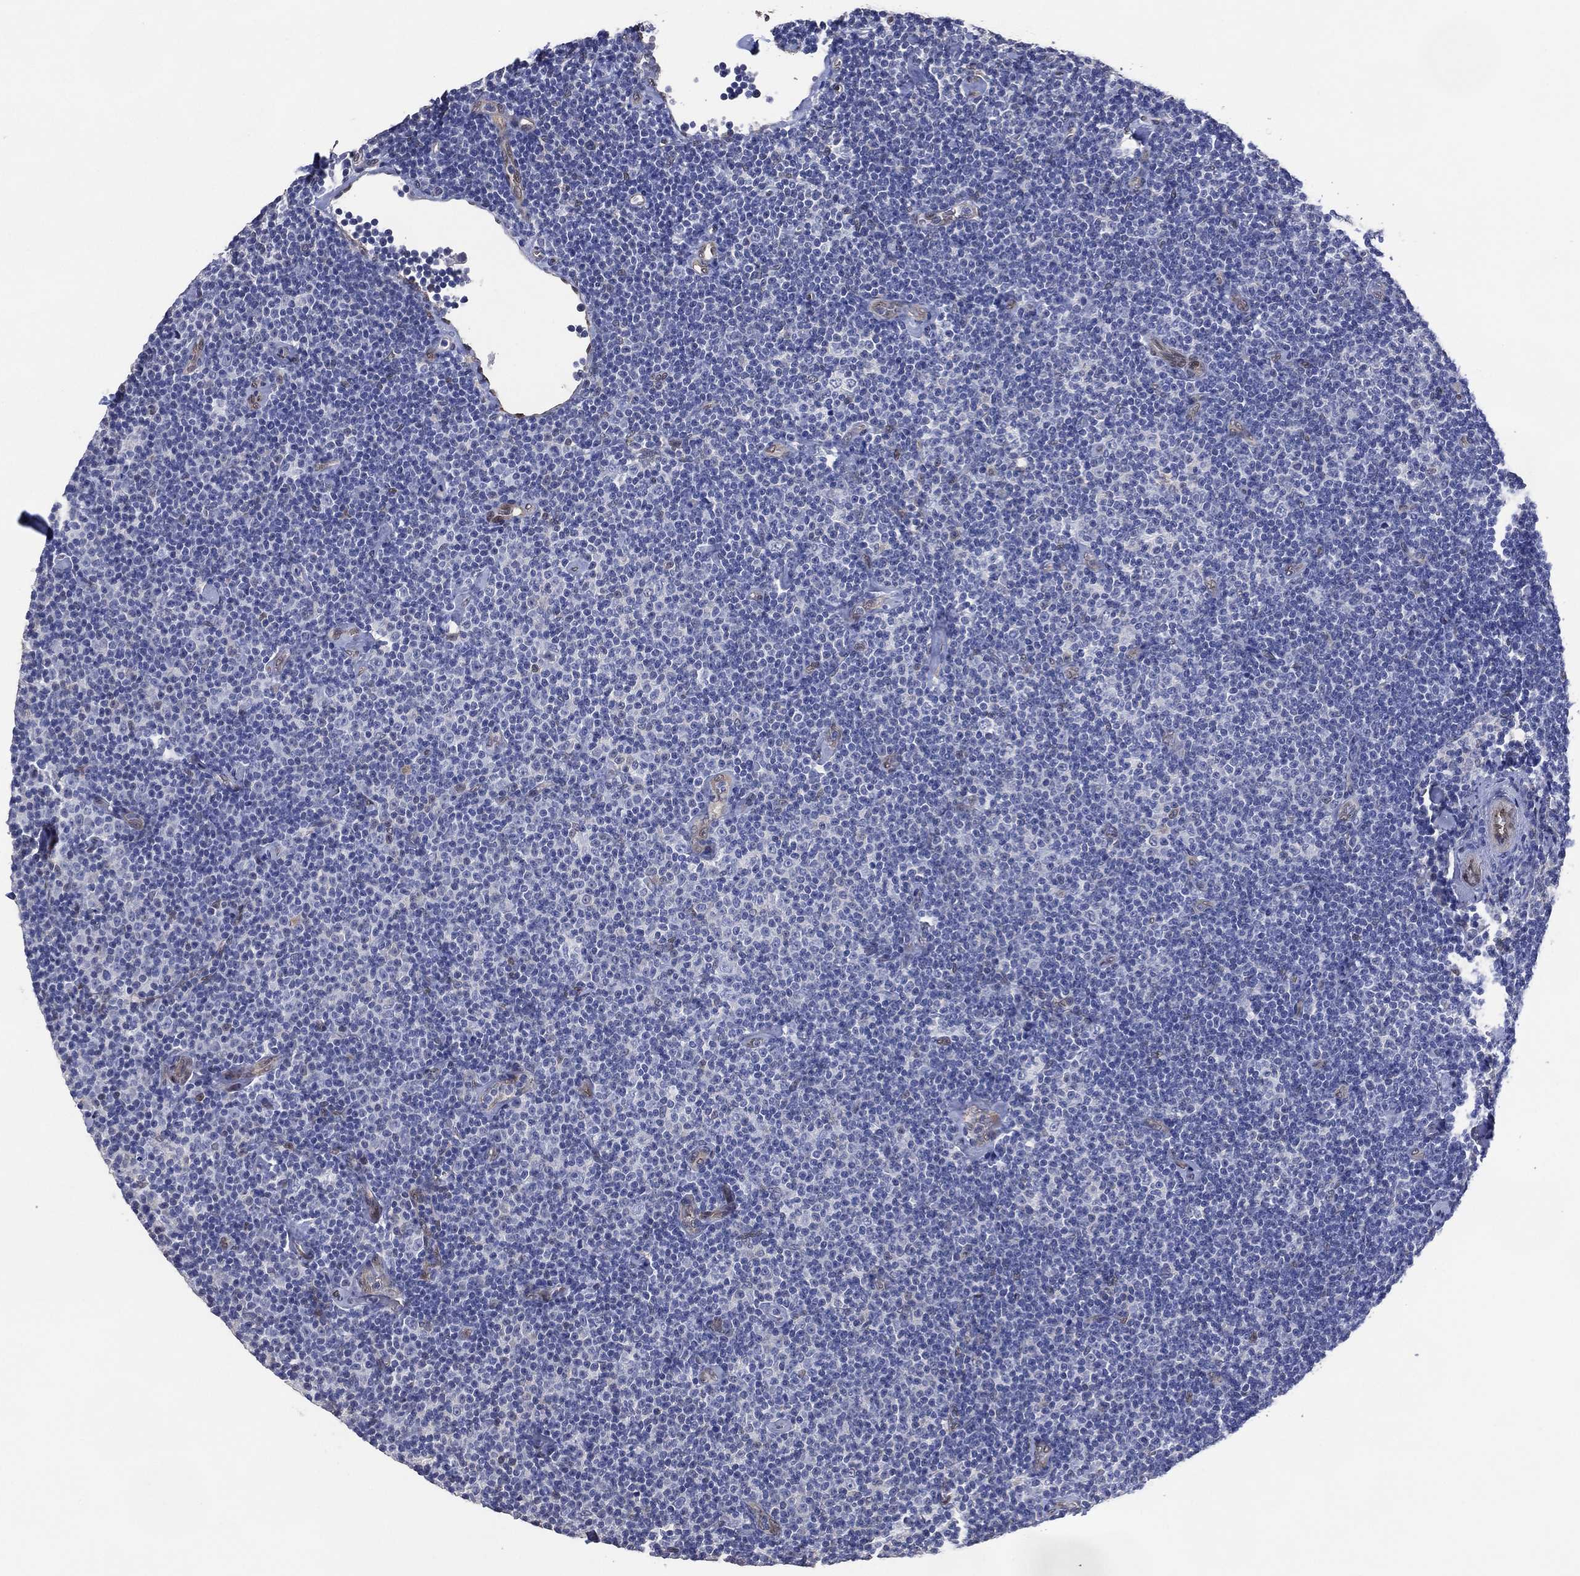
{"staining": {"intensity": "negative", "quantity": "none", "location": "none"}, "tissue": "lymphoma", "cell_type": "Tumor cells", "image_type": "cancer", "snomed": [{"axis": "morphology", "description": "Malignant lymphoma, non-Hodgkin's type, Low grade"}, {"axis": "topography", "description": "Lymph node"}], "caption": "An image of malignant lymphoma, non-Hodgkin's type (low-grade) stained for a protein exhibits no brown staining in tumor cells. The staining is performed using DAB (3,3'-diaminobenzidine) brown chromogen with nuclei counter-stained in using hematoxylin.", "gene": "AK1", "patient": {"sex": "male", "age": 81}}